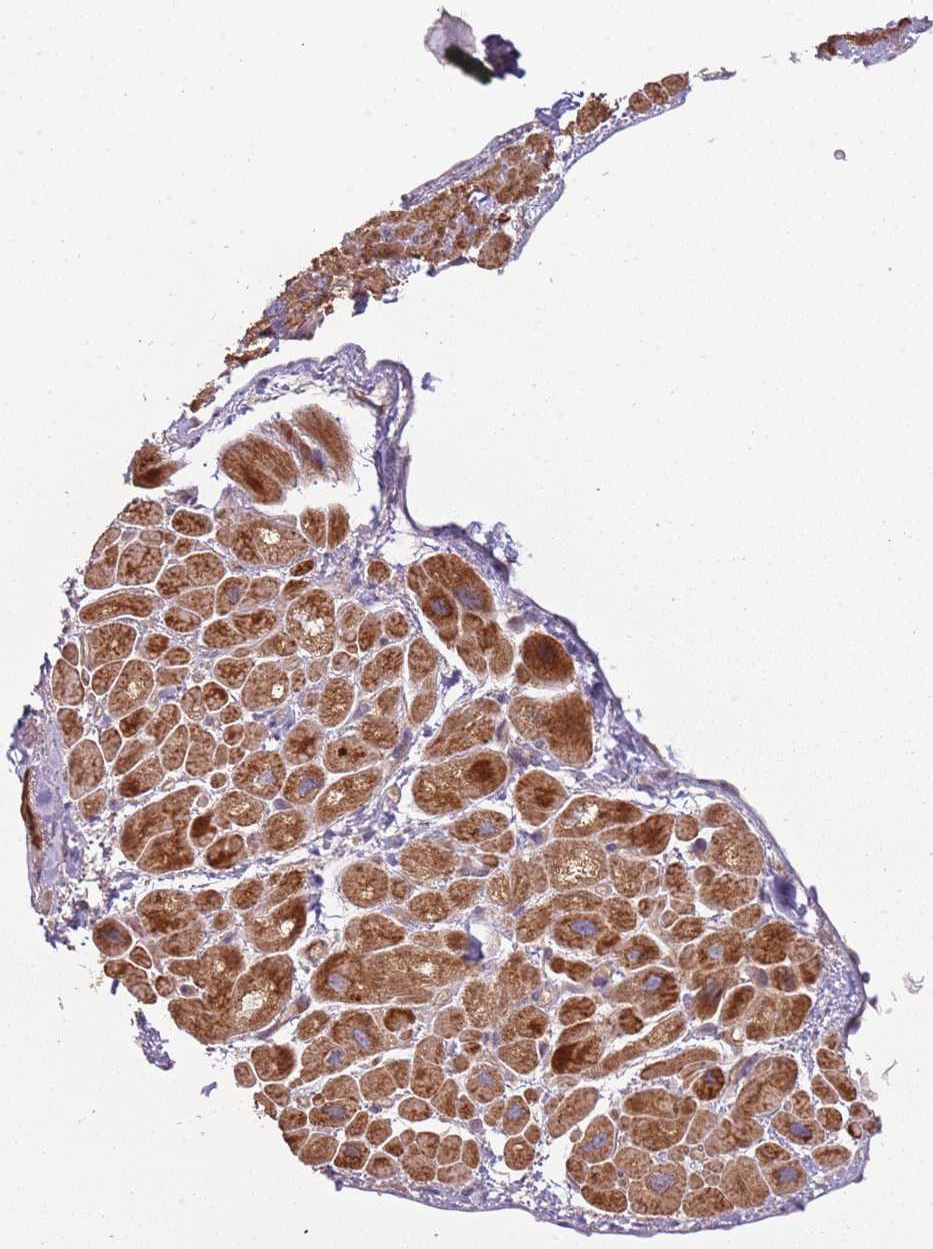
{"staining": {"intensity": "moderate", "quantity": ">75%", "location": "cytoplasmic/membranous"}, "tissue": "heart muscle", "cell_type": "Cardiomyocytes", "image_type": "normal", "snomed": [{"axis": "morphology", "description": "Normal tissue, NOS"}, {"axis": "topography", "description": "Heart"}], "caption": "Immunohistochemistry staining of normal heart muscle, which exhibits medium levels of moderate cytoplasmic/membranous positivity in about >75% of cardiomyocytes indicating moderate cytoplasmic/membranous protein expression. The staining was performed using DAB (3,3'-diaminobenzidine) (brown) for protein detection and nuclei were counterstained in hematoxylin (blue).", "gene": "RNF128", "patient": {"sex": "male", "age": 65}}